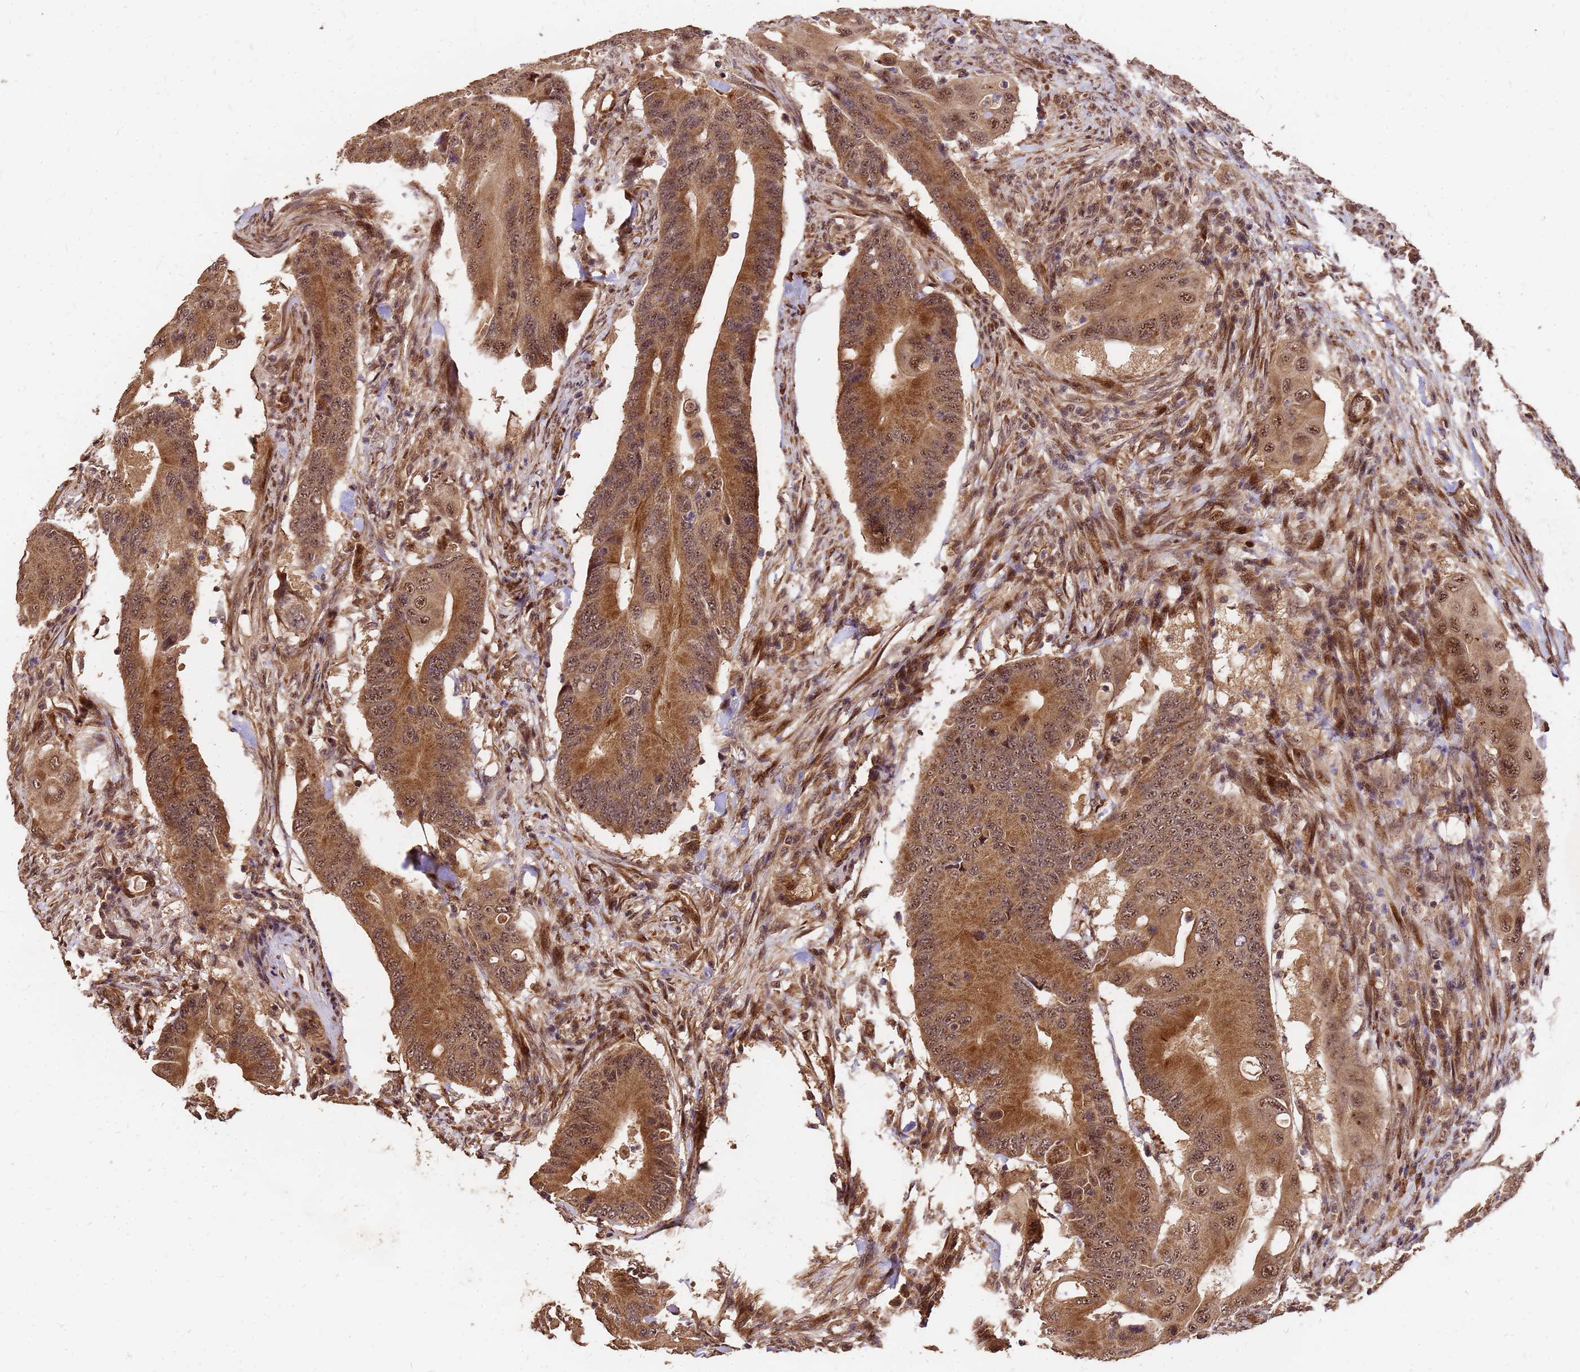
{"staining": {"intensity": "strong", "quantity": ">75%", "location": "cytoplasmic/membranous,nuclear"}, "tissue": "colorectal cancer", "cell_type": "Tumor cells", "image_type": "cancer", "snomed": [{"axis": "morphology", "description": "Adenocarcinoma, NOS"}, {"axis": "topography", "description": "Colon"}], "caption": "Colorectal cancer (adenocarcinoma) was stained to show a protein in brown. There is high levels of strong cytoplasmic/membranous and nuclear expression in approximately >75% of tumor cells.", "gene": "GPATCH8", "patient": {"sex": "male", "age": 71}}